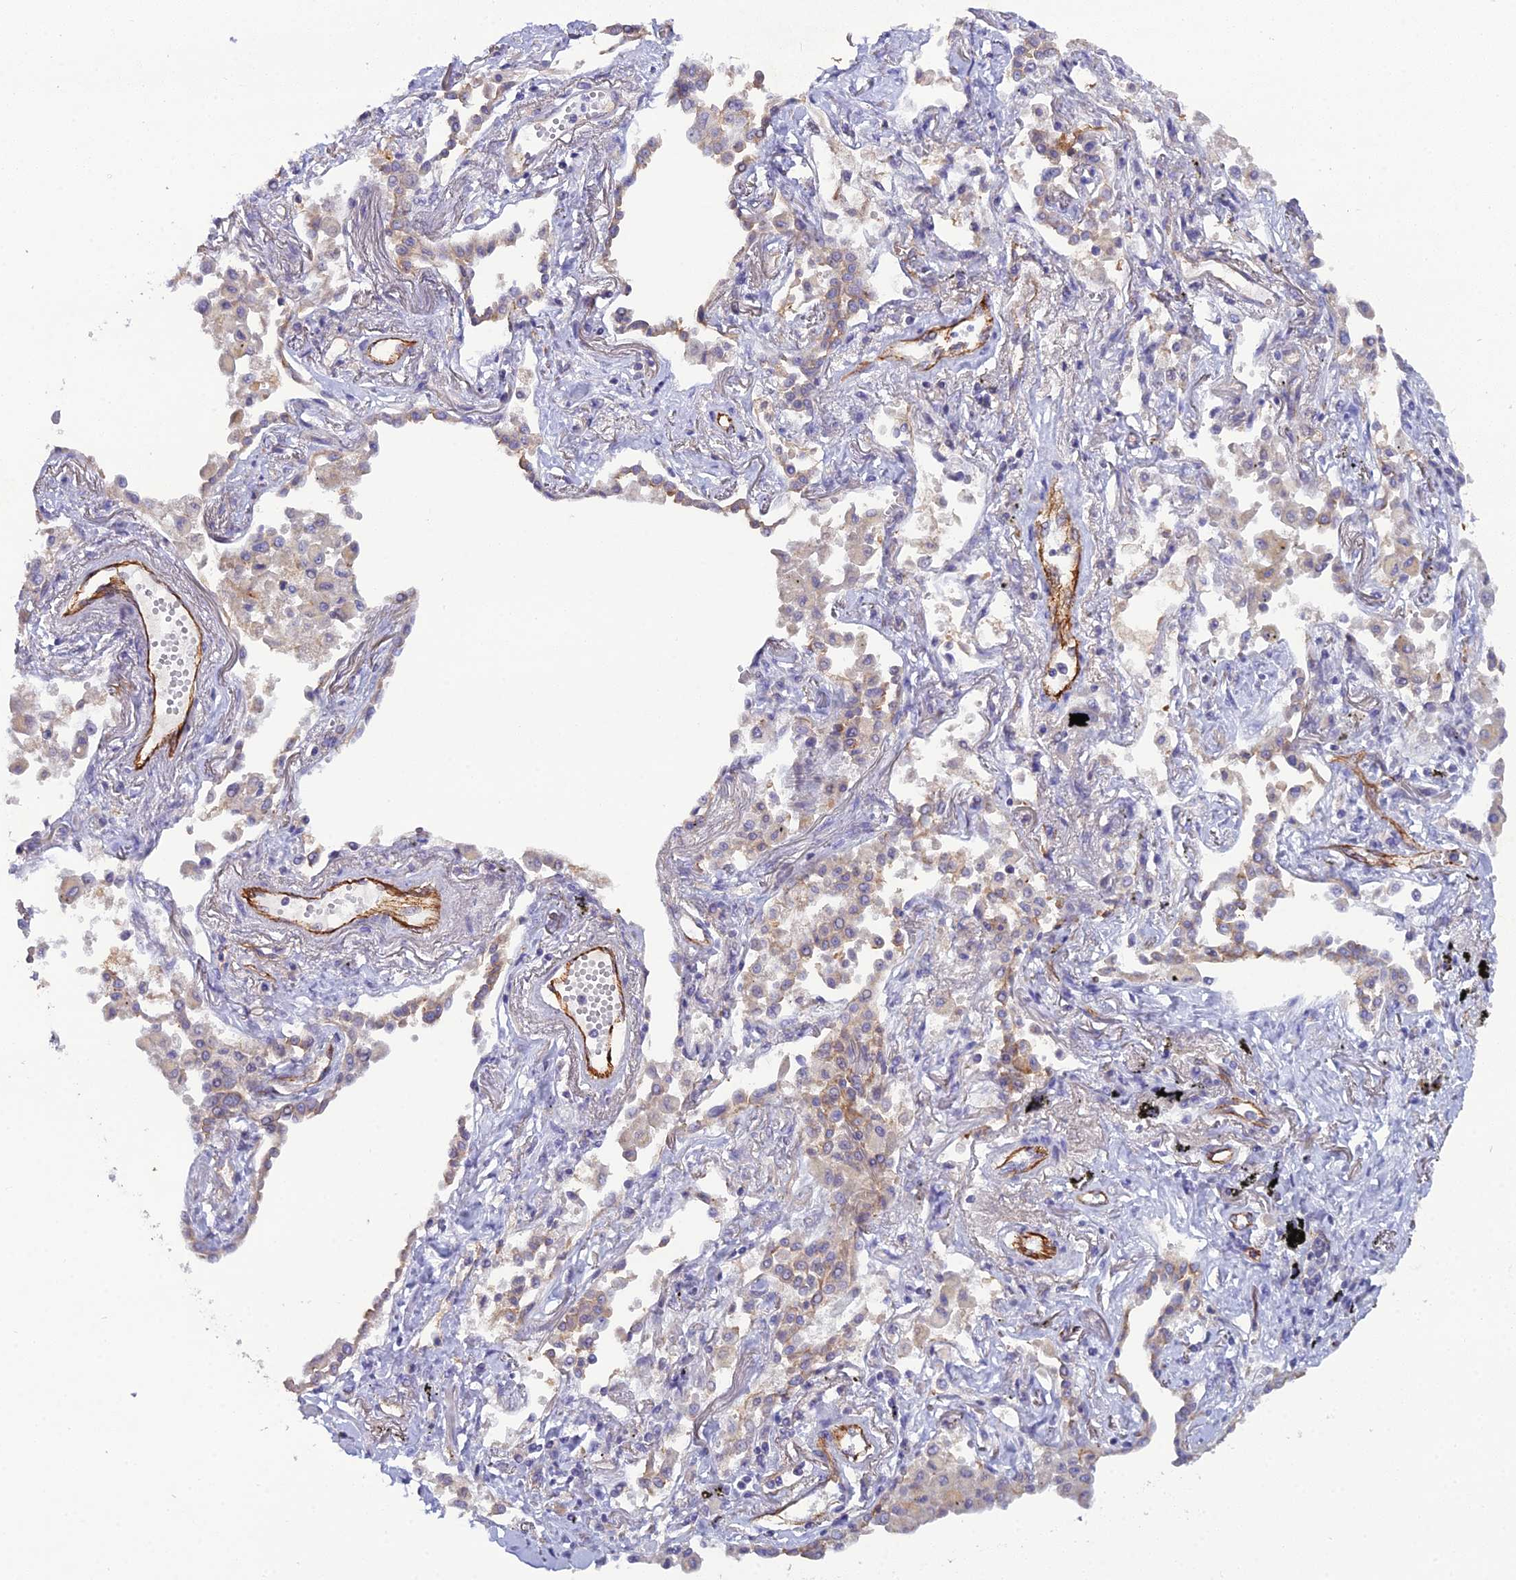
{"staining": {"intensity": "weak", "quantity": "25%-75%", "location": "cytoplasmic/membranous"}, "tissue": "lung cancer", "cell_type": "Tumor cells", "image_type": "cancer", "snomed": [{"axis": "morphology", "description": "Adenocarcinoma, NOS"}, {"axis": "topography", "description": "Lung"}], "caption": "Lung adenocarcinoma stained for a protein (brown) shows weak cytoplasmic/membranous positive staining in approximately 25%-75% of tumor cells.", "gene": "CFAP47", "patient": {"sex": "male", "age": 67}}